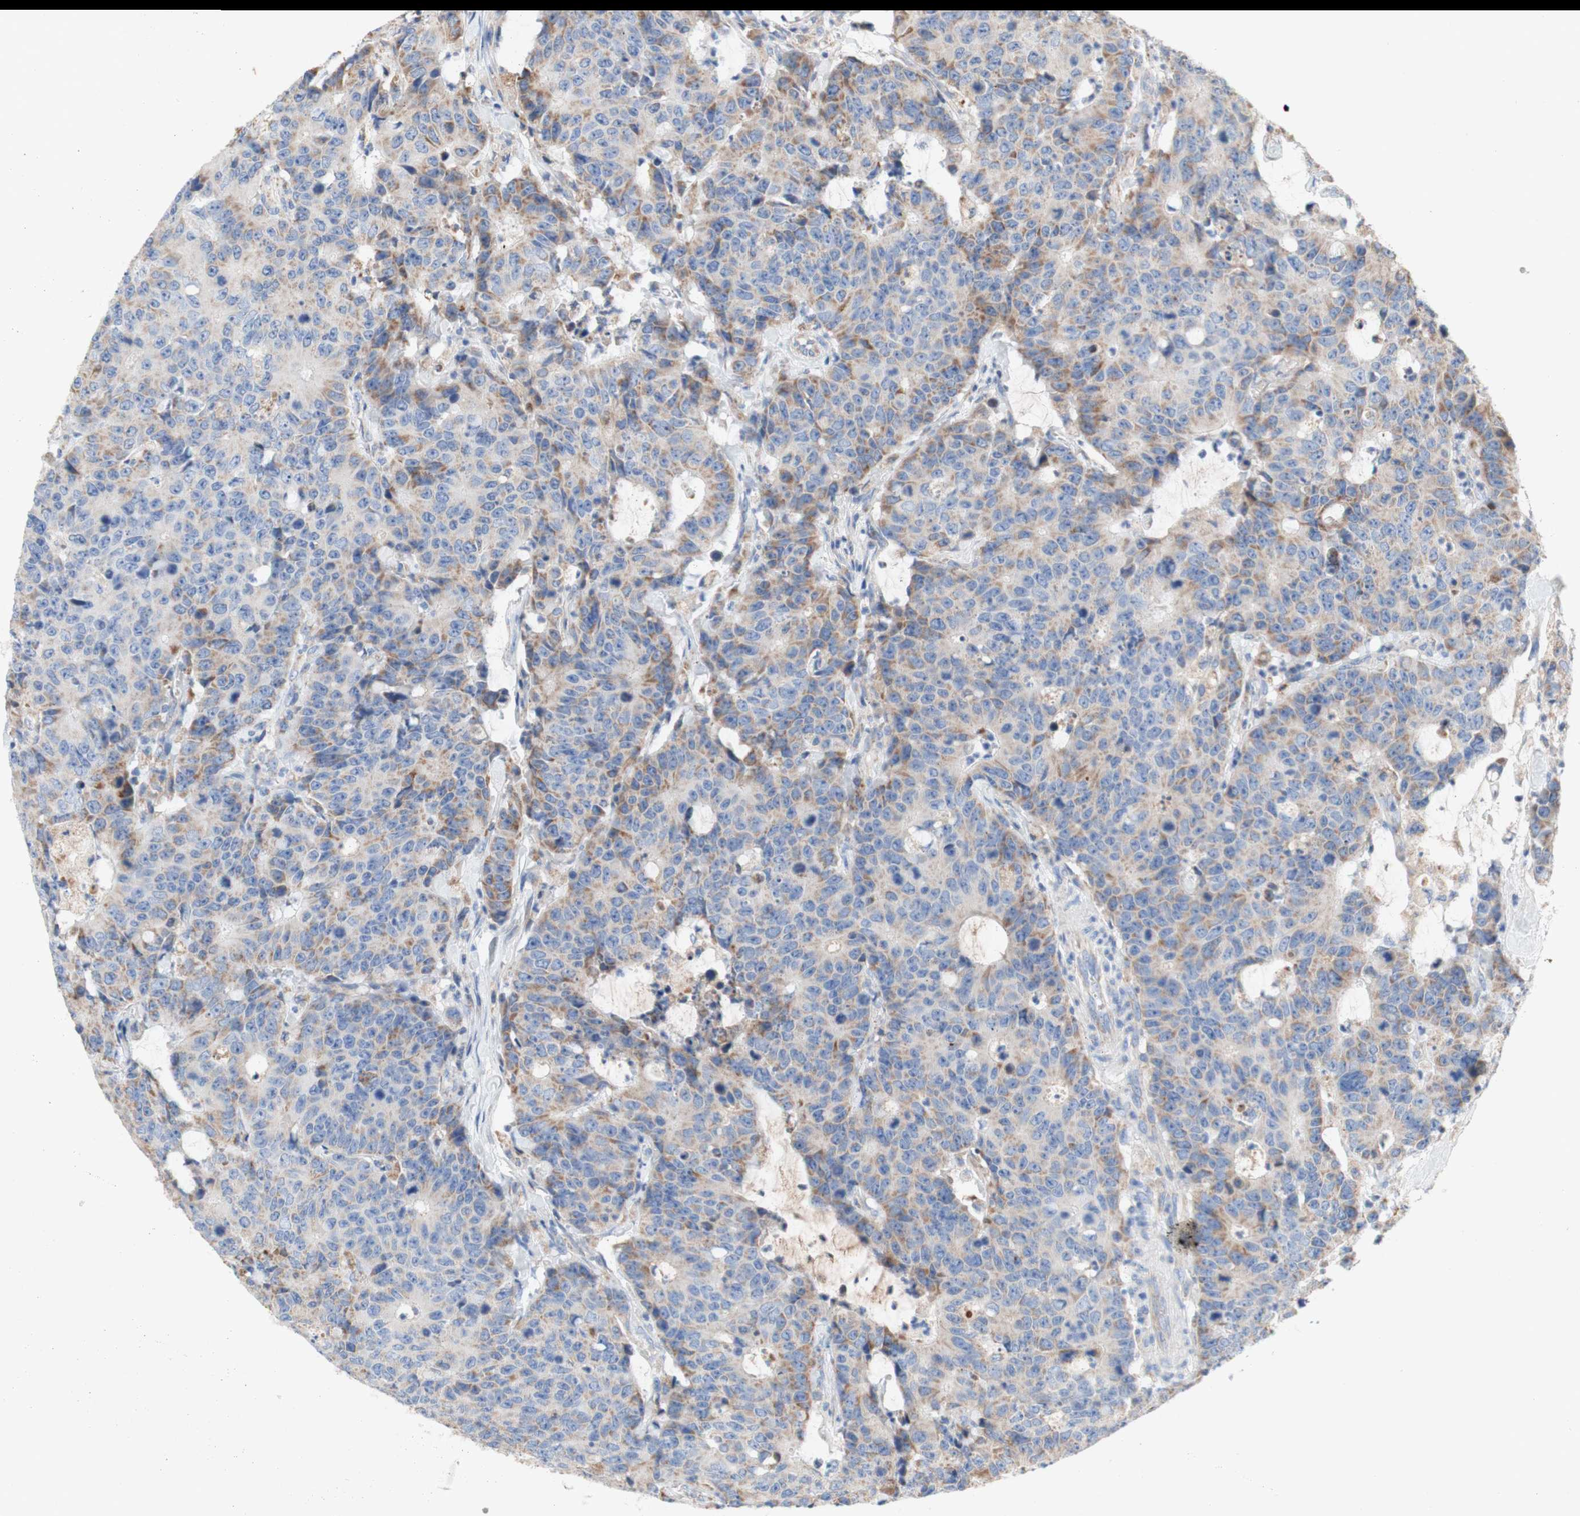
{"staining": {"intensity": "moderate", "quantity": "25%-75%", "location": "cytoplasmic/membranous"}, "tissue": "colorectal cancer", "cell_type": "Tumor cells", "image_type": "cancer", "snomed": [{"axis": "morphology", "description": "Adenocarcinoma, NOS"}, {"axis": "topography", "description": "Colon"}], "caption": "A brown stain highlights moderate cytoplasmic/membranous expression of a protein in human adenocarcinoma (colorectal) tumor cells. The staining was performed using DAB, with brown indicating positive protein expression. Nuclei are stained blue with hematoxylin.", "gene": "SDHB", "patient": {"sex": "female", "age": 86}}